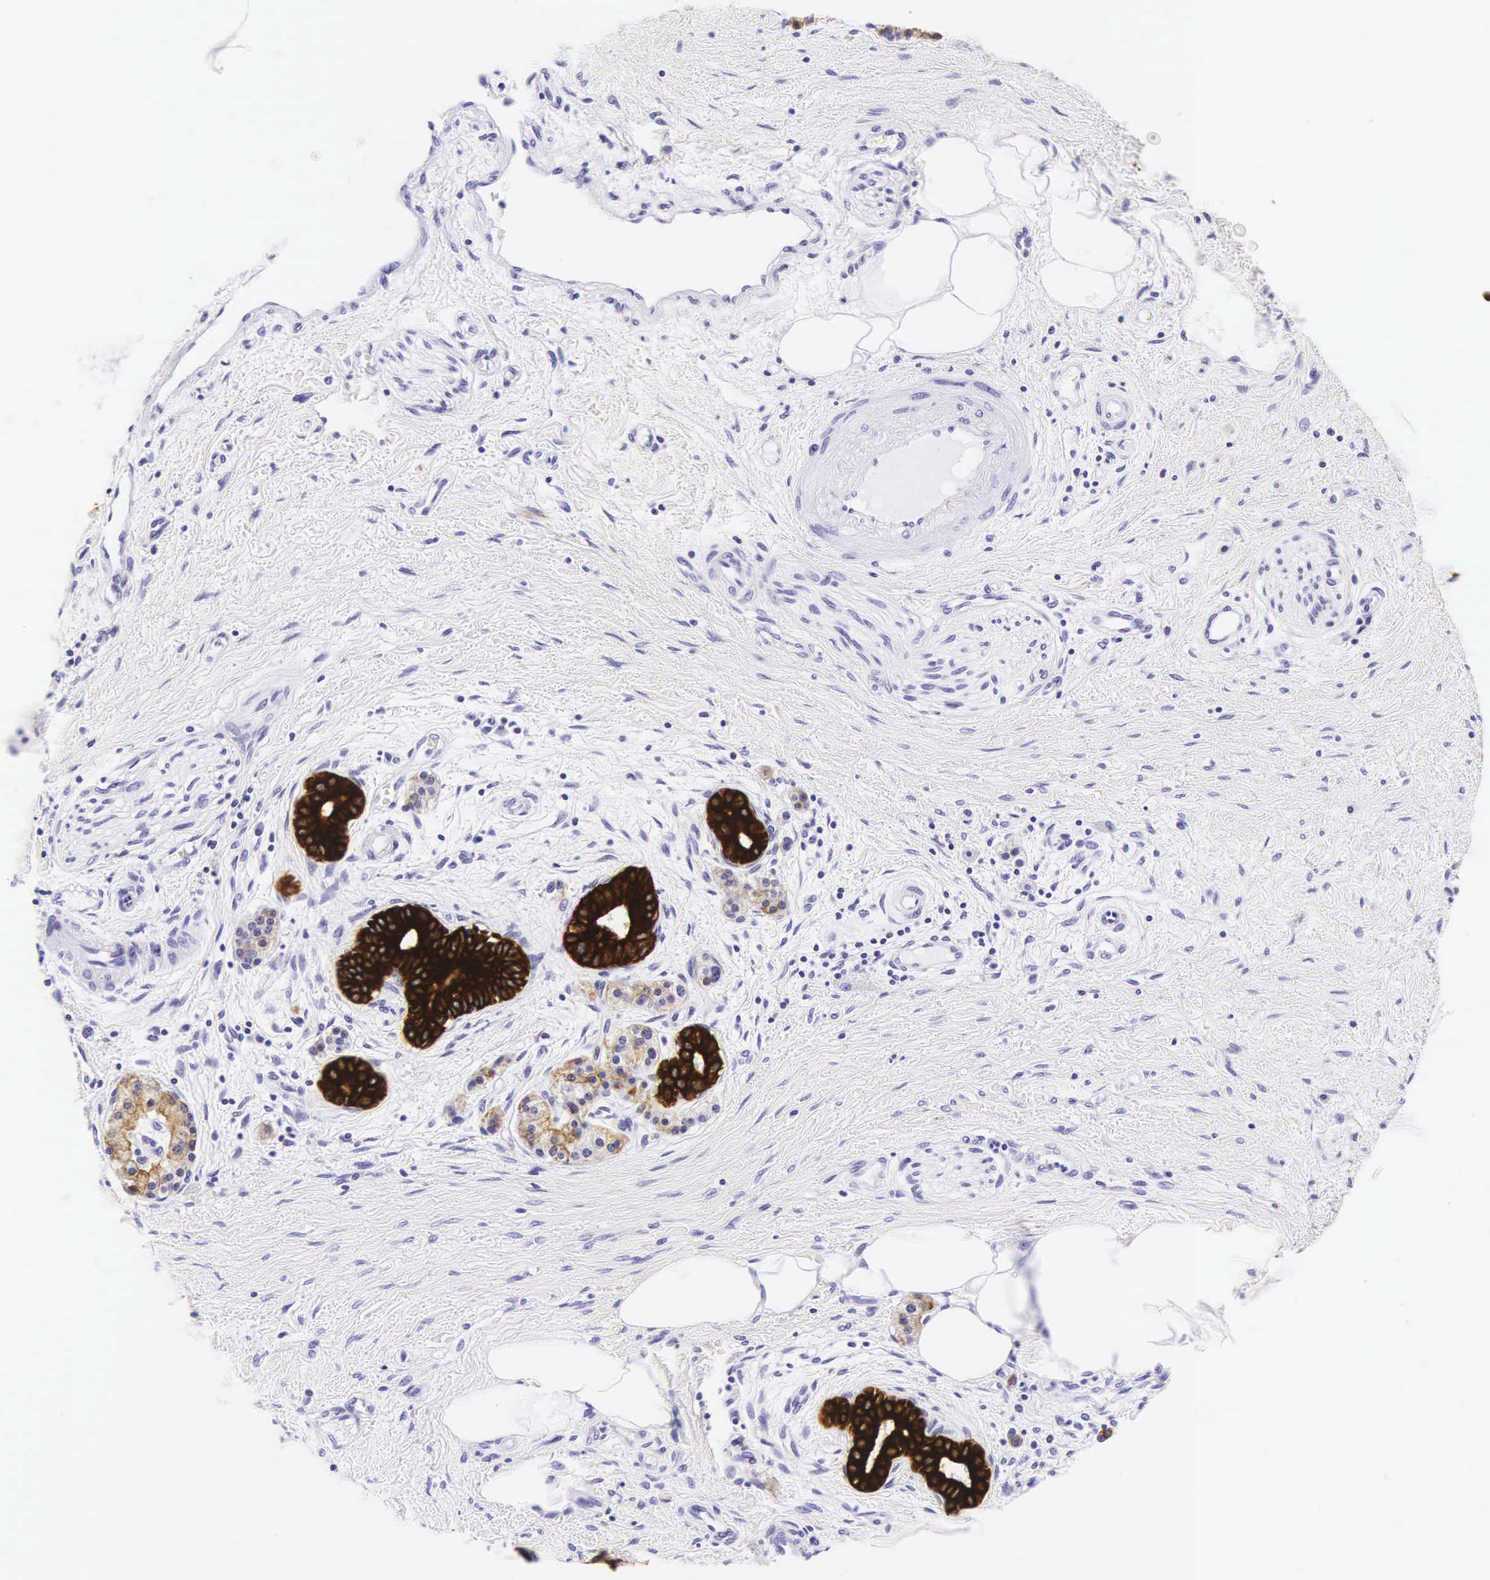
{"staining": {"intensity": "strong", "quantity": ">75%", "location": "cytoplasmic/membranous"}, "tissue": "pancreatic cancer", "cell_type": "Tumor cells", "image_type": "cancer", "snomed": [{"axis": "morphology", "description": "Adenocarcinoma, NOS"}, {"axis": "topography", "description": "Pancreas"}], "caption": "Pancreatic cancer (adenocarcinoma) tissue shows strong cytoplasmic/membranous positivity in about >75% of tumor cells", "gene": "KRT18", "patient": {"sex": "female", "age": 66}}